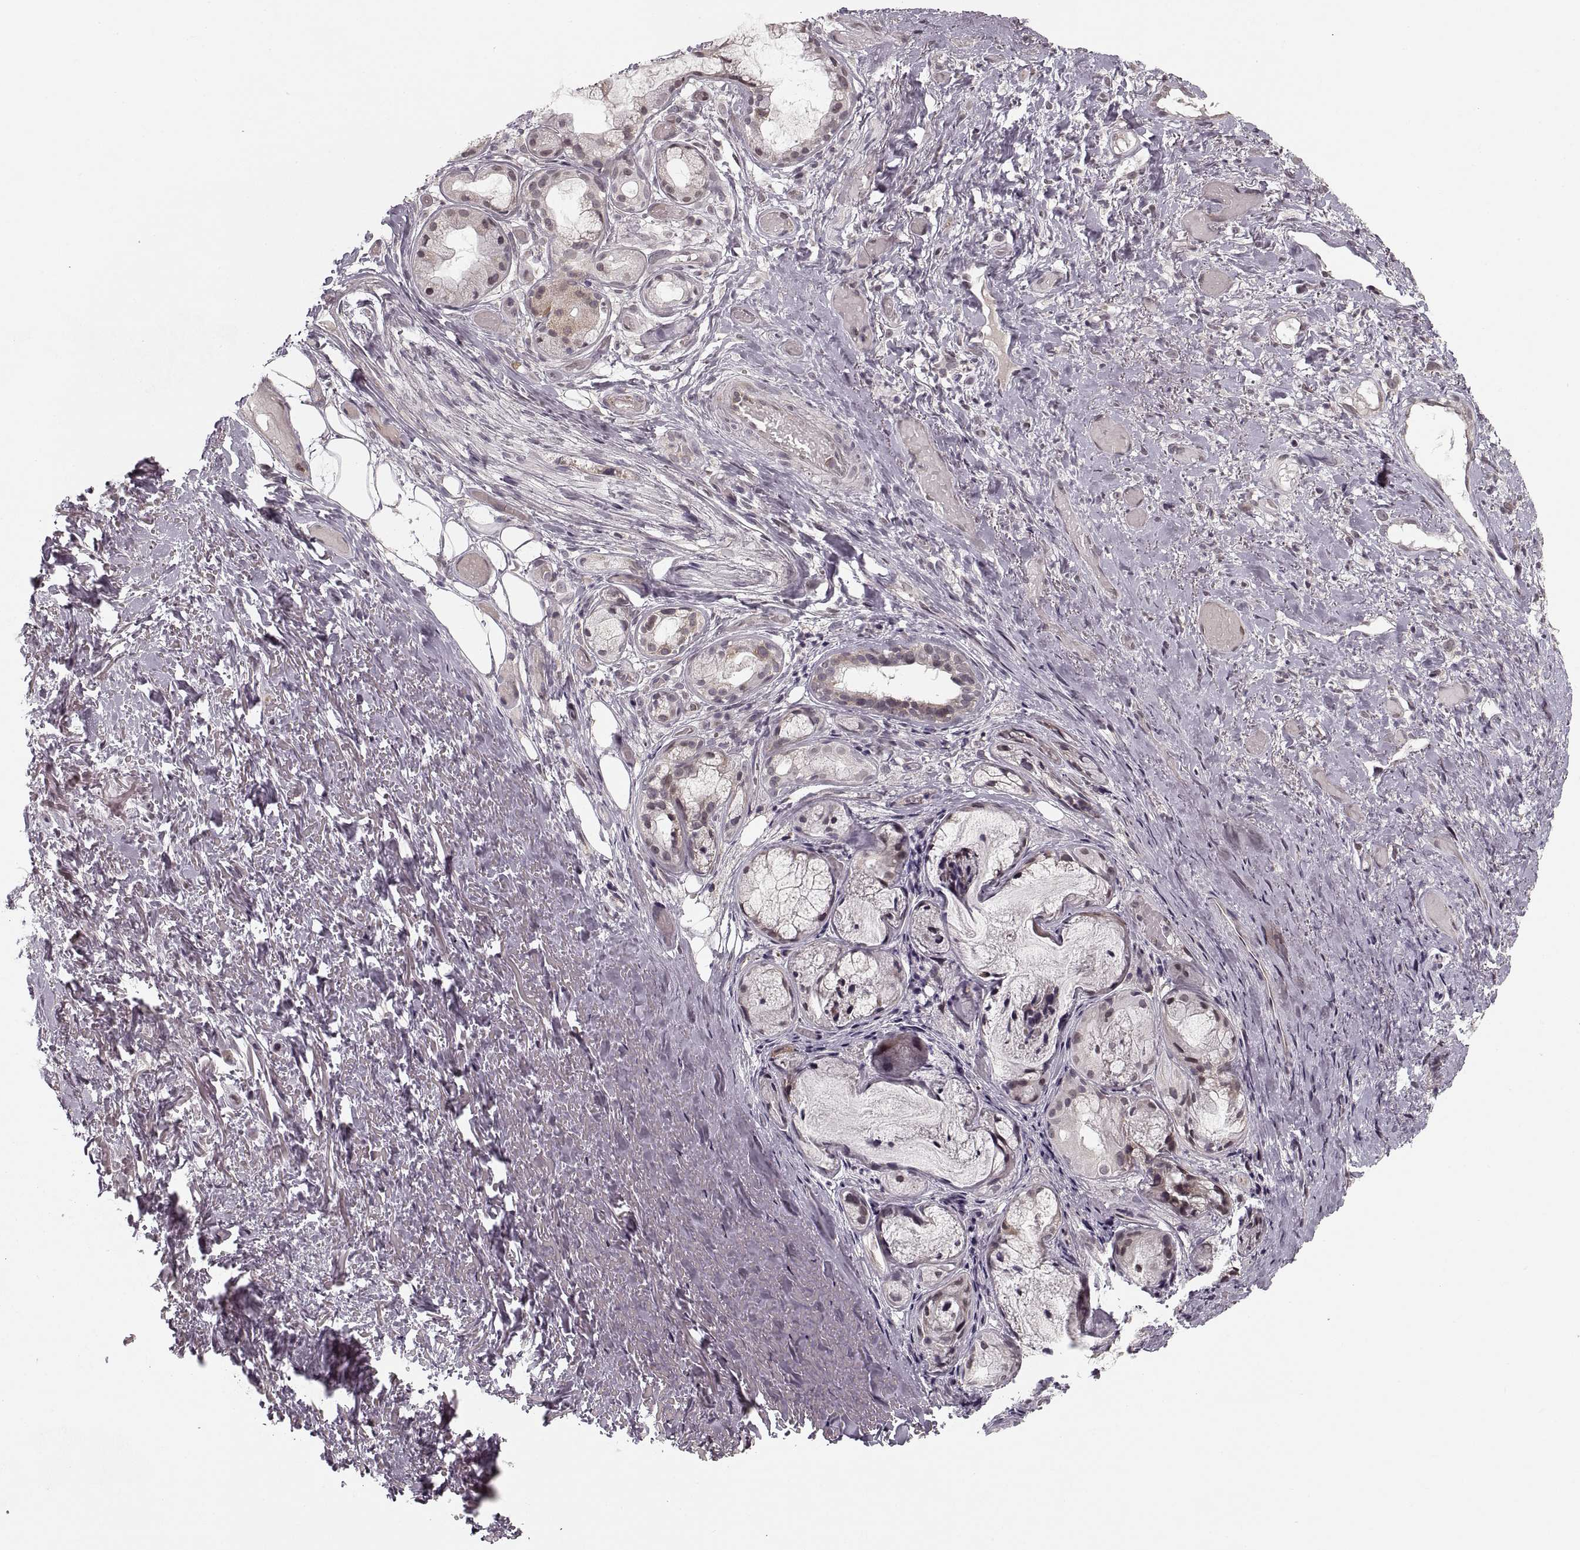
{"staining": {"intensity": "negative", "quantity": "none", "location": "none"}, "tissue": "adipose tissue", "cell_type": "Adipocytes", "image_type": "normal", "snomed": [{"axis": "morphology", "description": "Normal tissue, NOS"}, {"axis": "topography", "description": "Cartilage tissue"}], "caption": "Immunohistochemistry of normal human adipose tissue shows no expression in adipocytes.", "gene": "ASIC3", "patient": {"sex": "male", "age": 62}}